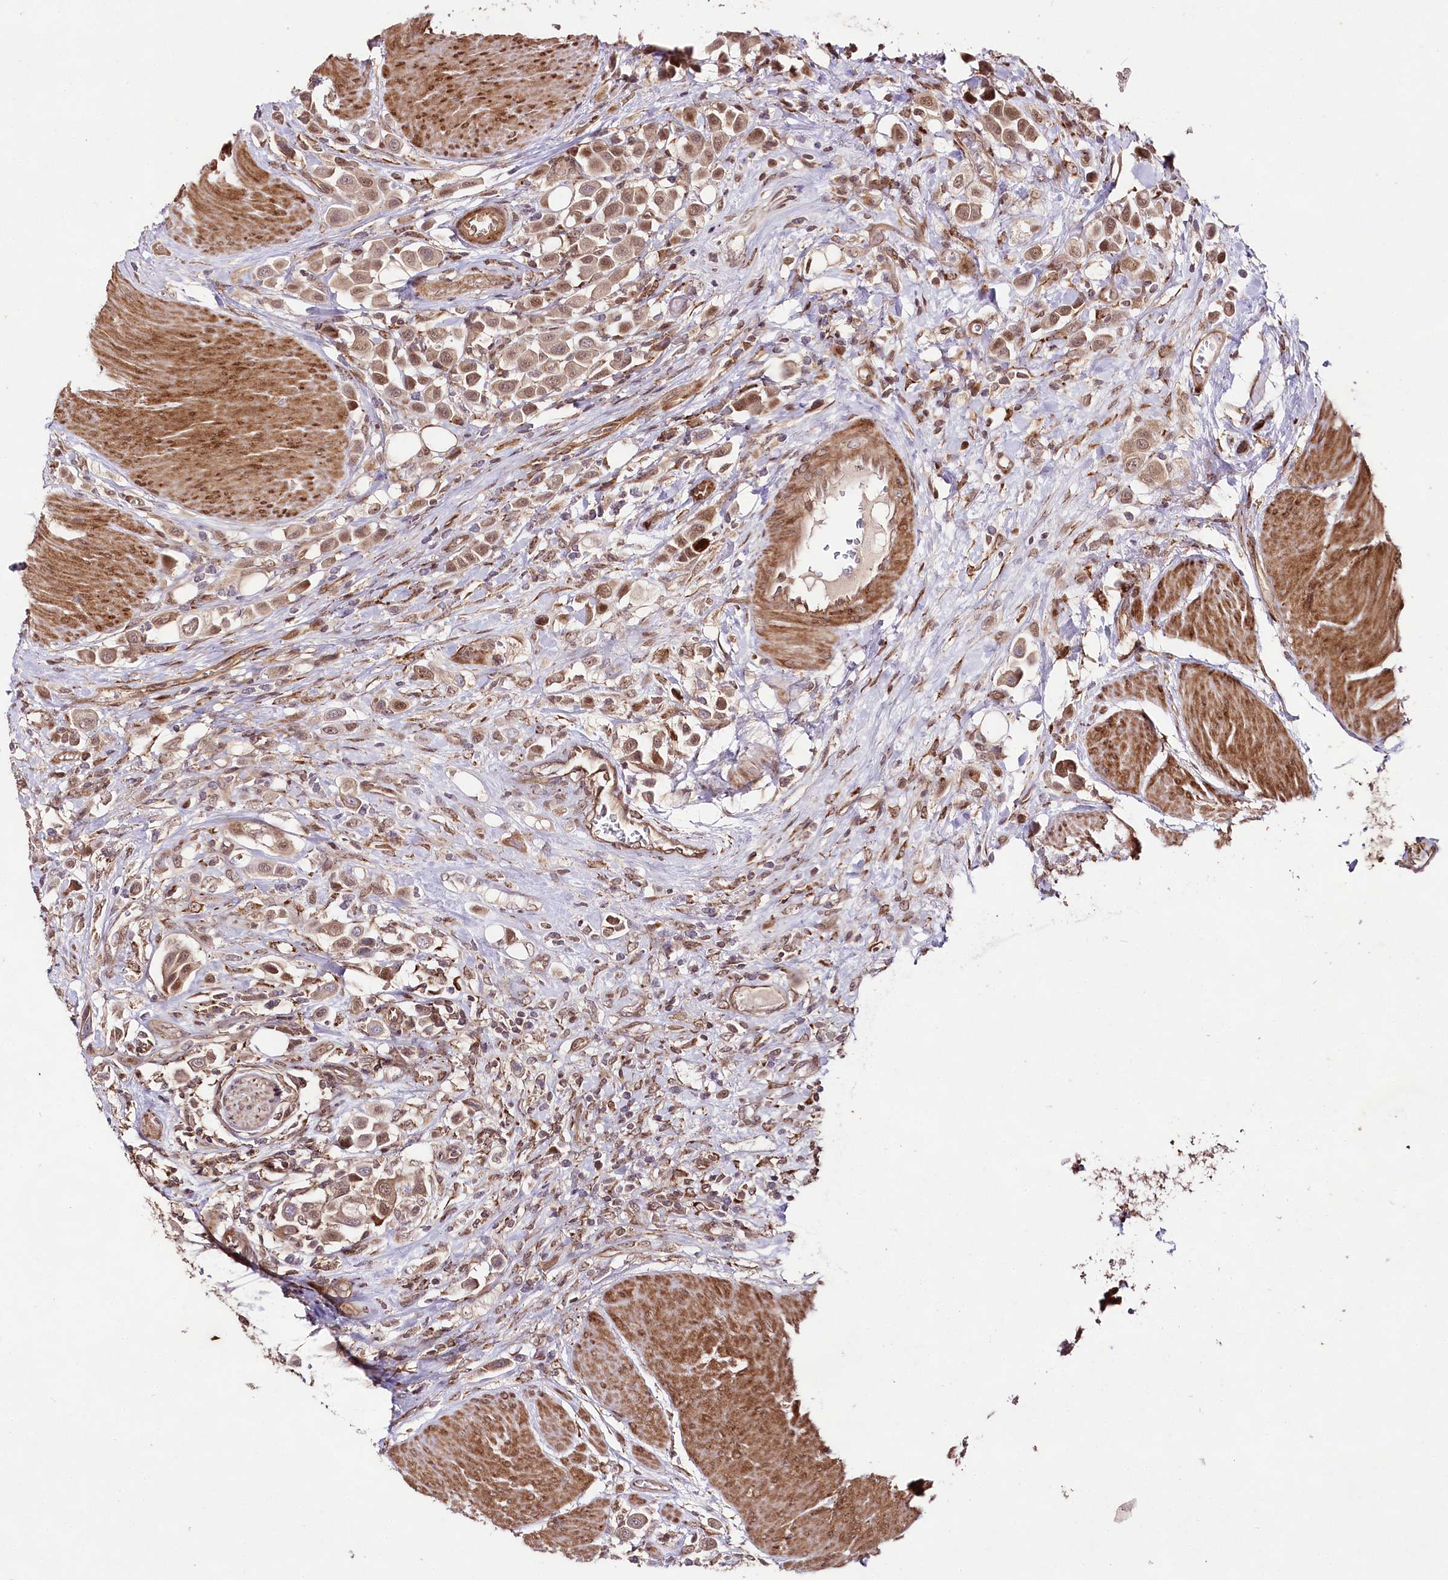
{"staining": {"intensity": "moderate", "quantity": ">75%", "location": "cytoplasmic/membranous,nuclear"}, "tissue": "urothelial cancer", "cell_type": "Tumor cells", "image_type": "cancer", "snomed": [{"axis": "morphology", "description": "Urothelial carcinoma, High grade"}, {"axis": "topography", "description": "Urinary bladder"}], "caption": "Protein expression analysis of urothelial cancer displays moderate cytoplasmic/membranous and nuclear positivity in approximately >75% of tumor cells.", "gene": "PHLDB1", "patient": {"sex": "male", "age": 50}}